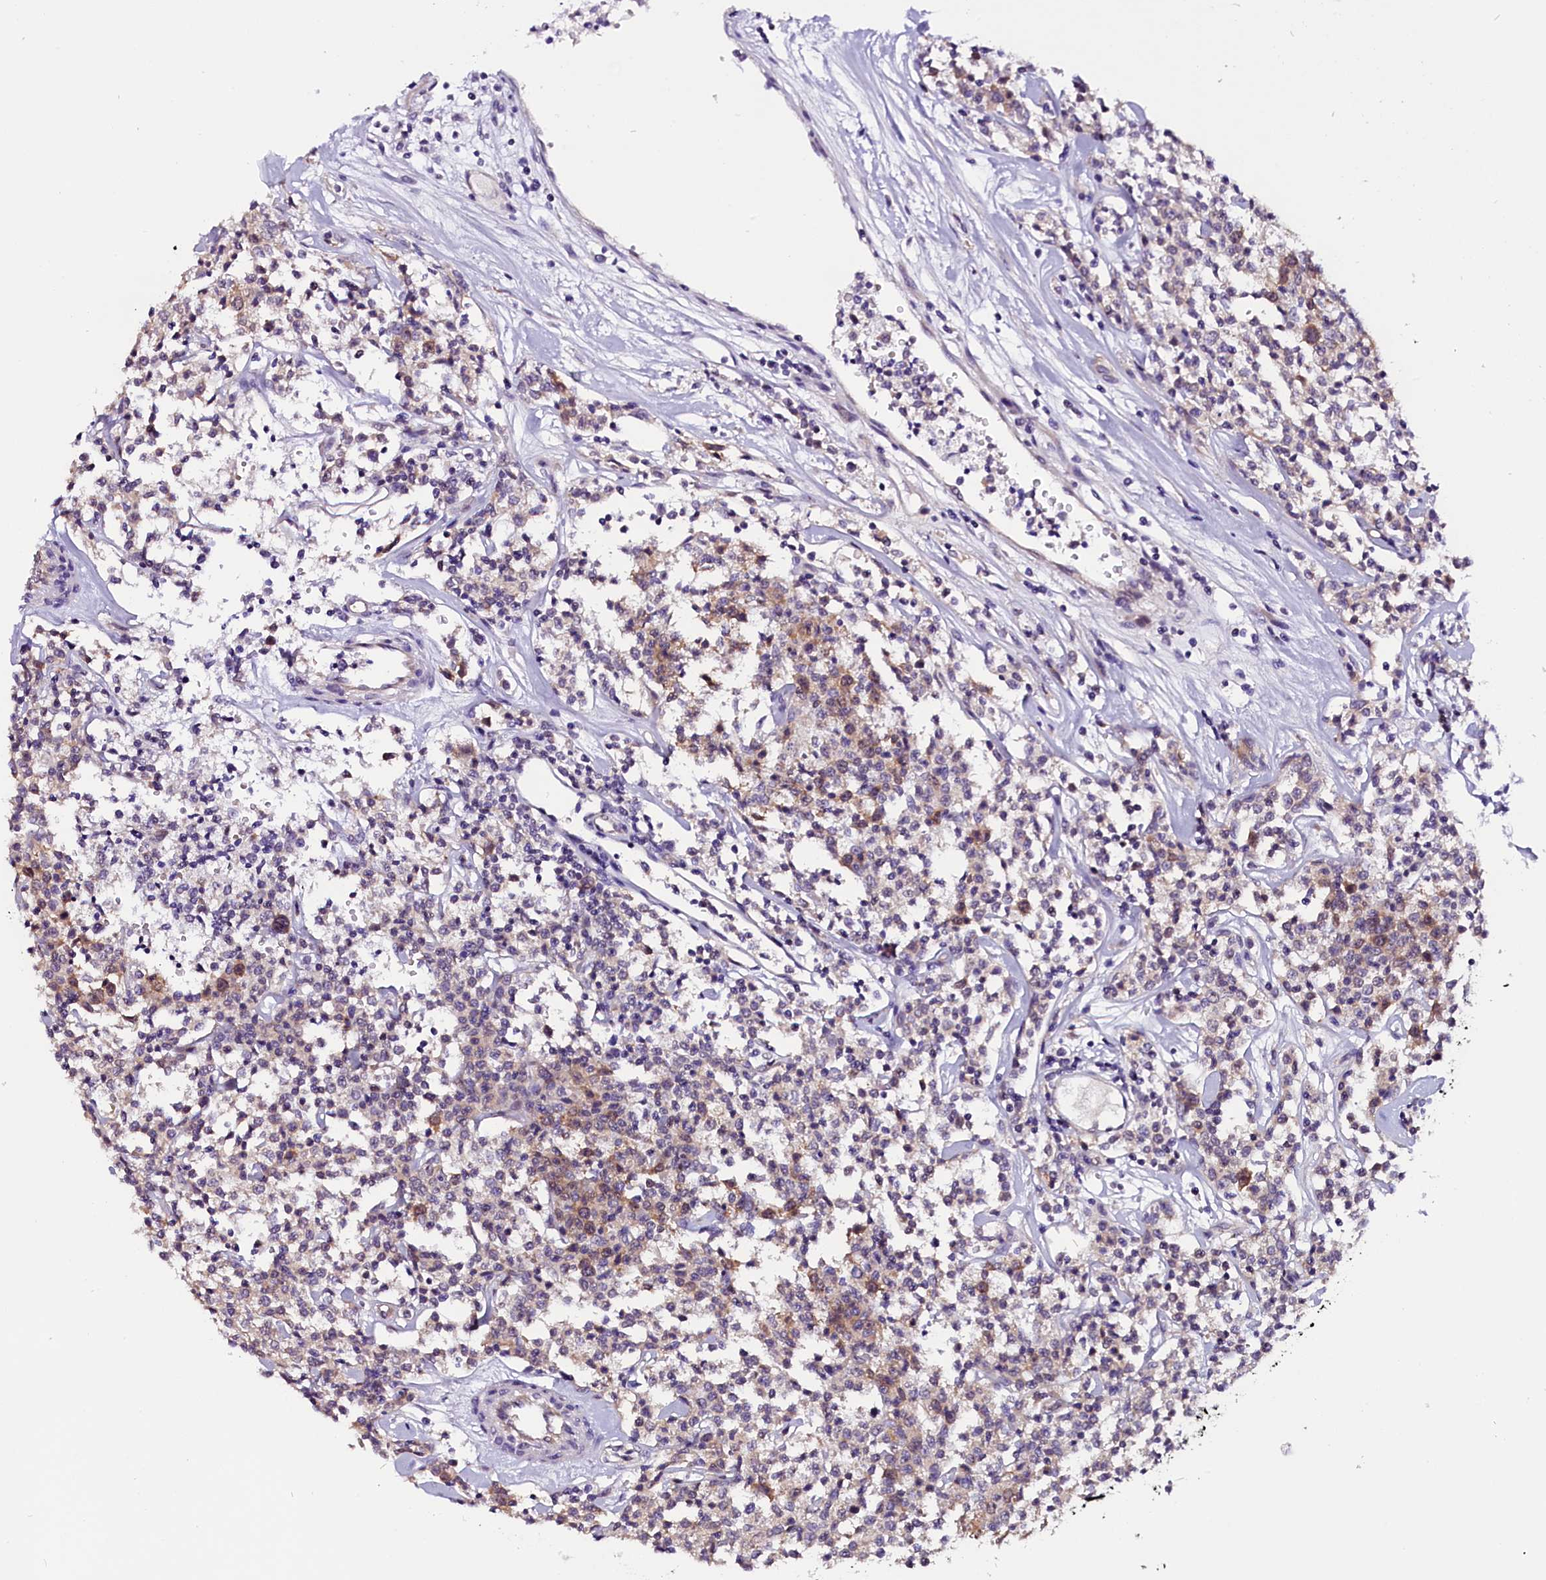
{"staining": {"intensity": "moderate", "quantity": "<25%", "location": "cytoplasmic/membranous"}, "tissue": "lymphoma", "cell_type": "Tumor cells", "image_type": "cancer", "snomed": [{"axis": "morphology", "description": "Malignant lymphoma, non-Hodgkin's type, Low grade"}, {"axis": "topography", "description": "Small intestine"}], "caption": "Low-grade malignant lymphoma, non-Hodgkin's type tissue demonstrates moderate cytoplasmic/membranous positivity in approximately <25% of tumor cells", "gene": "C9orf40", "patient": {"sex": "female", "age": 59}}